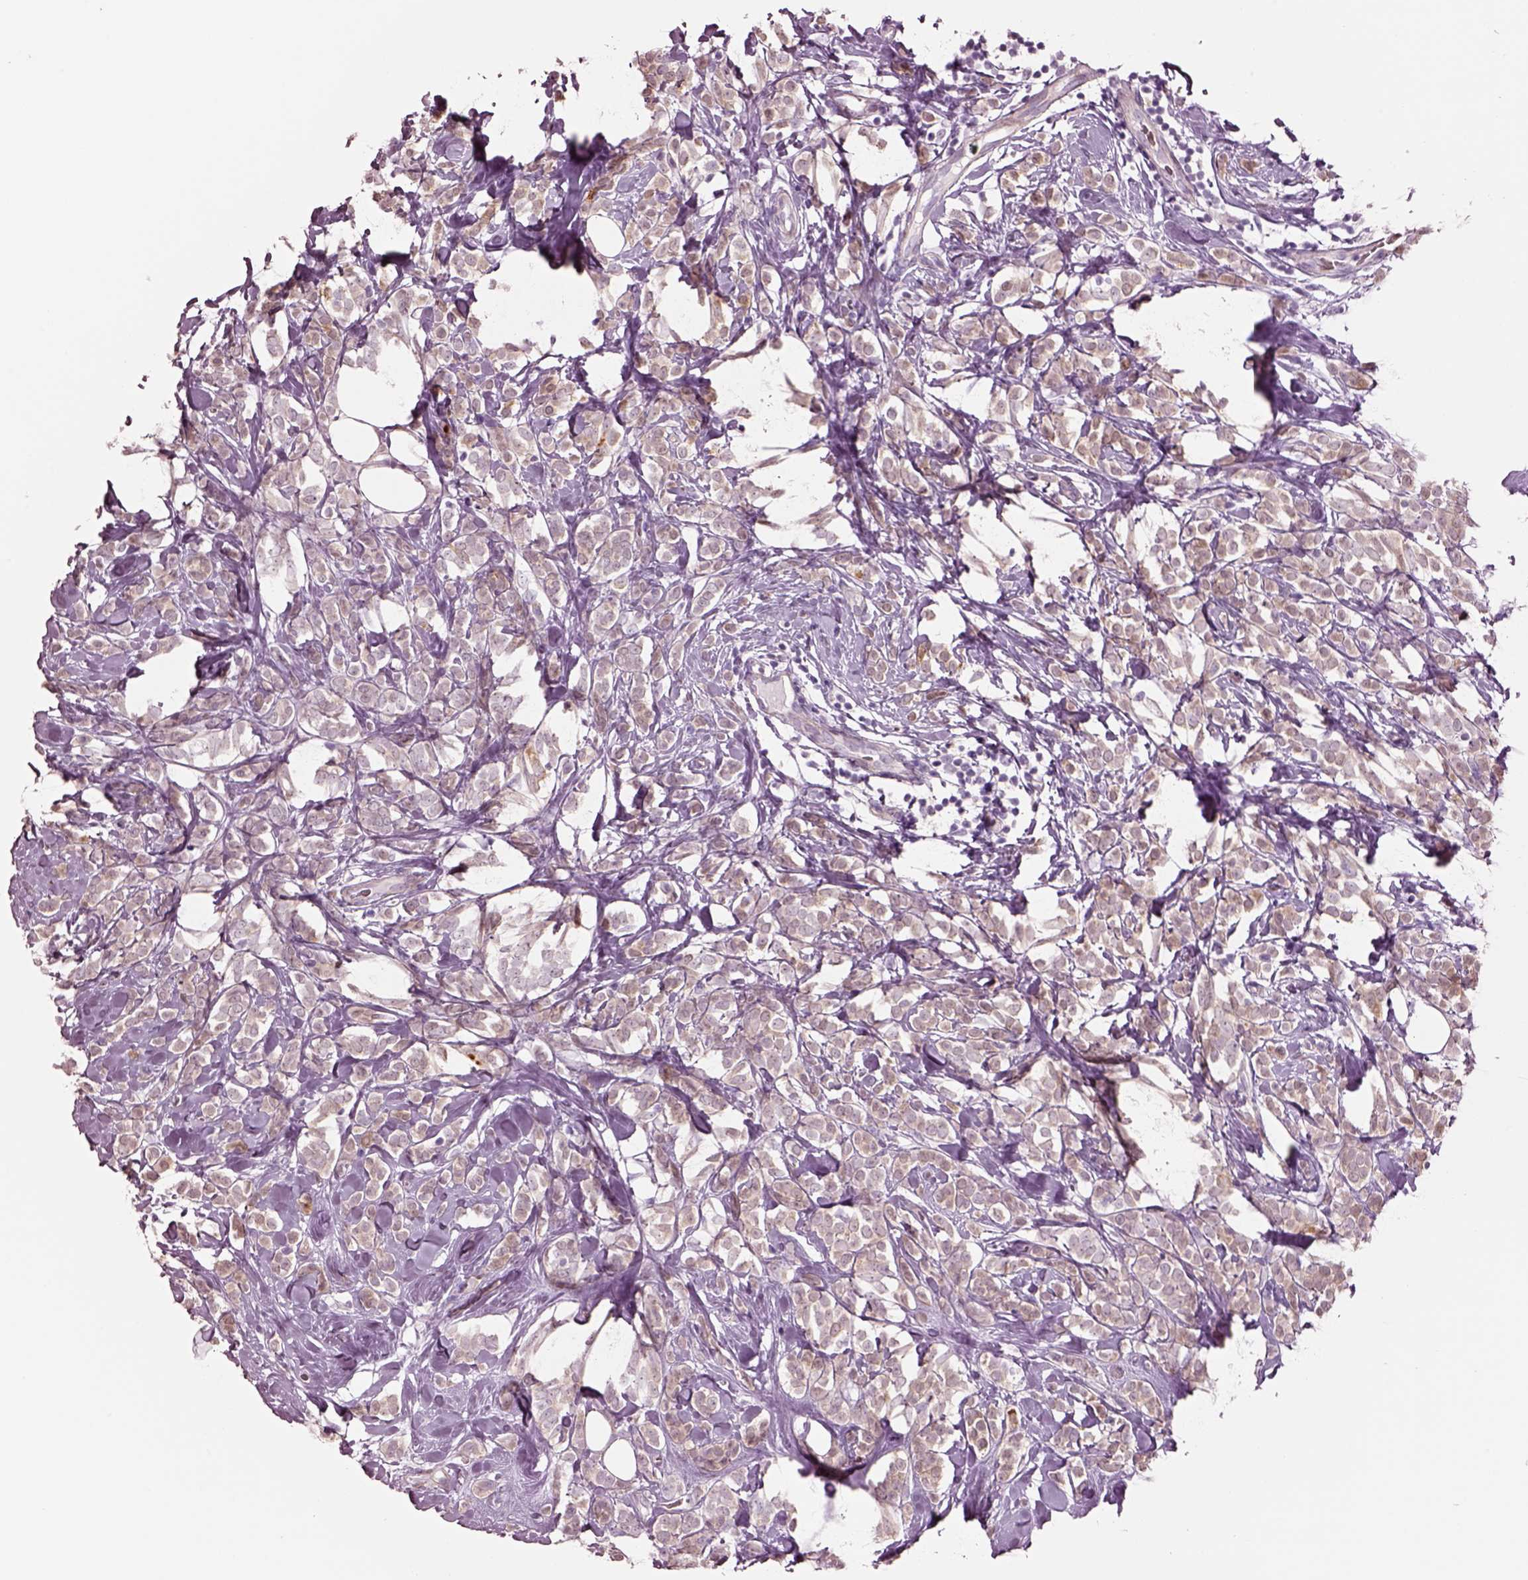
{"staining": {"intensity": "weak", "quantity": ">75%", "location": "cytoplasmic/membranous"}, "tissue": "breast cancer", "cell_type": "Tumor cells", "image_type": "cancer", "snomed": [{"axis": "morphology", "description": "Lobular carcinoma"}, {"axis": "topography", "description": "Breast"}], "caption": "Approximately >75% of tumor cells in human breast cancer demonstrate weak cytoplasmic/membranous protein expression as visualized by brown immunohistochemical staining.", "gene": "SCML2", "patient": {"sex": "female", "age": 49}}